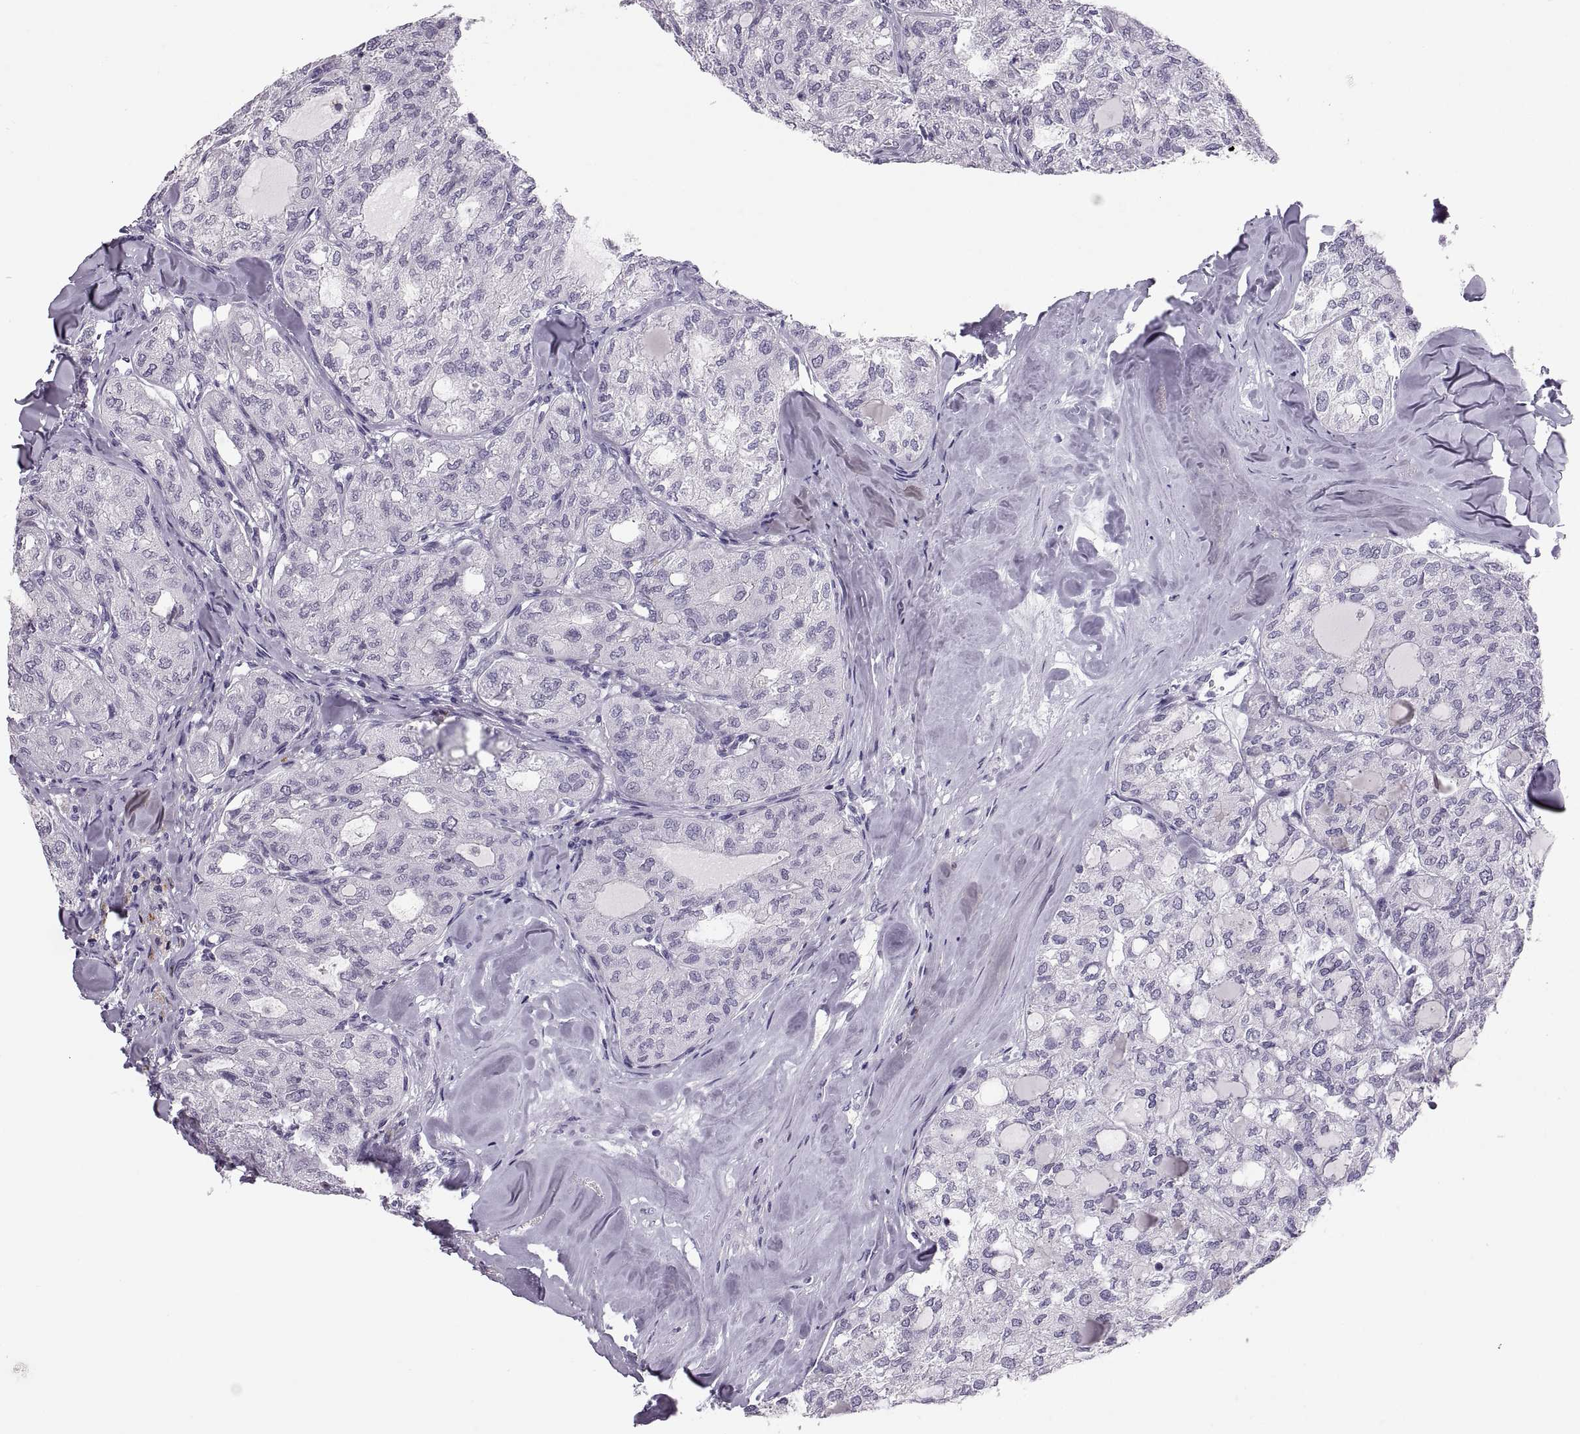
{"staining": {"intensity": "negative", "quantity": "none", "location": "none"}, "tissue": "thyroid cancer", "cell_type": "Tumor cells", "image_type": "cancer", "snomed": [{"axis": "morphology", "description": "Follicular adenoma carcinoma, NOS"}, {"axis": "topography", "description": "Thyroid gland"}], "caption": "Protein analysis of thyroid cancer reveals no significant staining in tumor cells.", "gene": "QRICH2", "patient": {"sex": "male", "age": 75}}